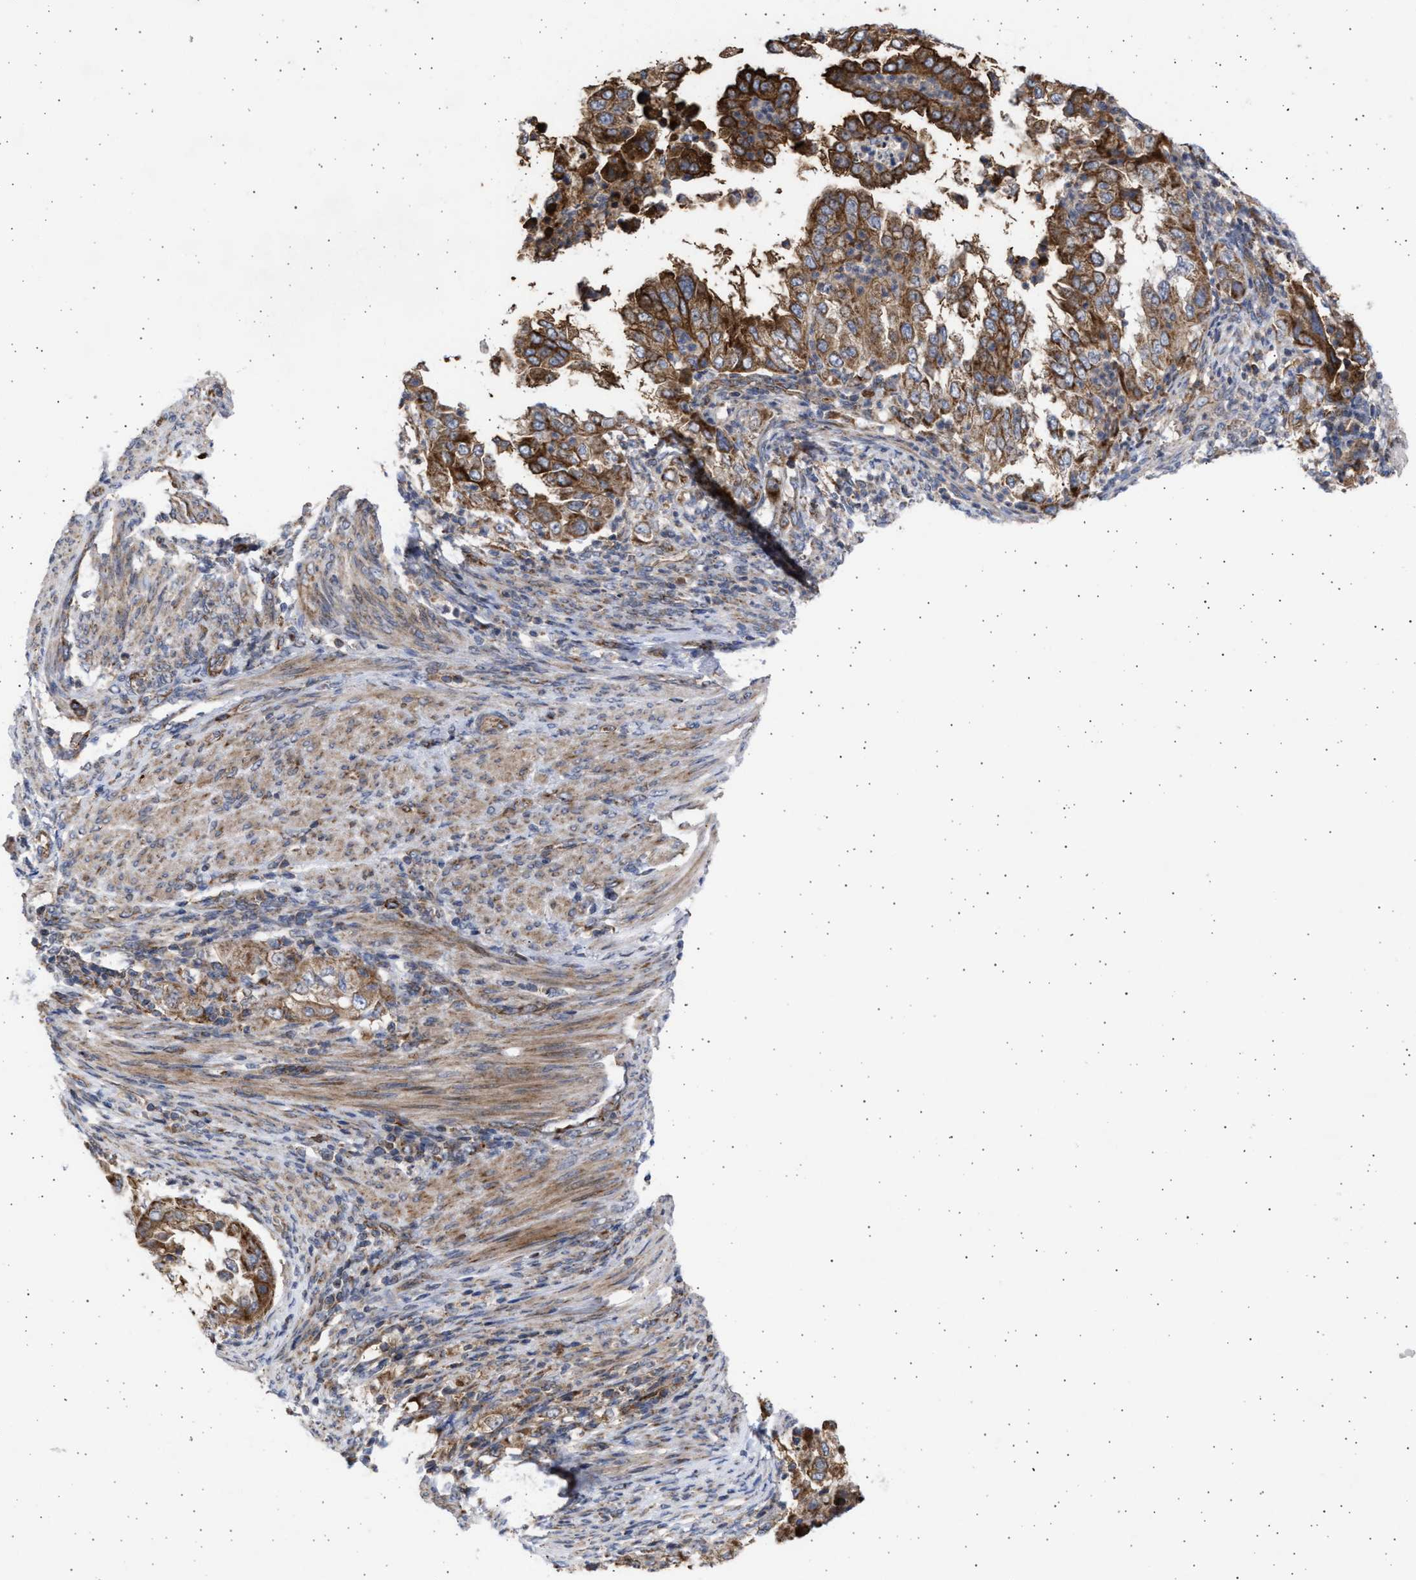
{"staining": {"intensity": "strong", "quantity": "25%-75%", "location": "cytoplasmic/membranous"}, "tissue": "endometrial cancer", "cell_type": "Tumor cells", "image_type": "cancer", "snomed": [{"axis": "morphology", "description": "Adenocarcinoma, NOS"}, {"axis": "topography", "description": "Endometrium"}], "caption": "IHC of human endometrial cancer displays high levels of strong cytoplasmic/membranous expression in approximately 25%-75% of tumor cells. (DAB = brown stain, brightfield microscopy at high magnification).", "gene": "TTC19", "patient": {"sex": "female", "age": 85}}